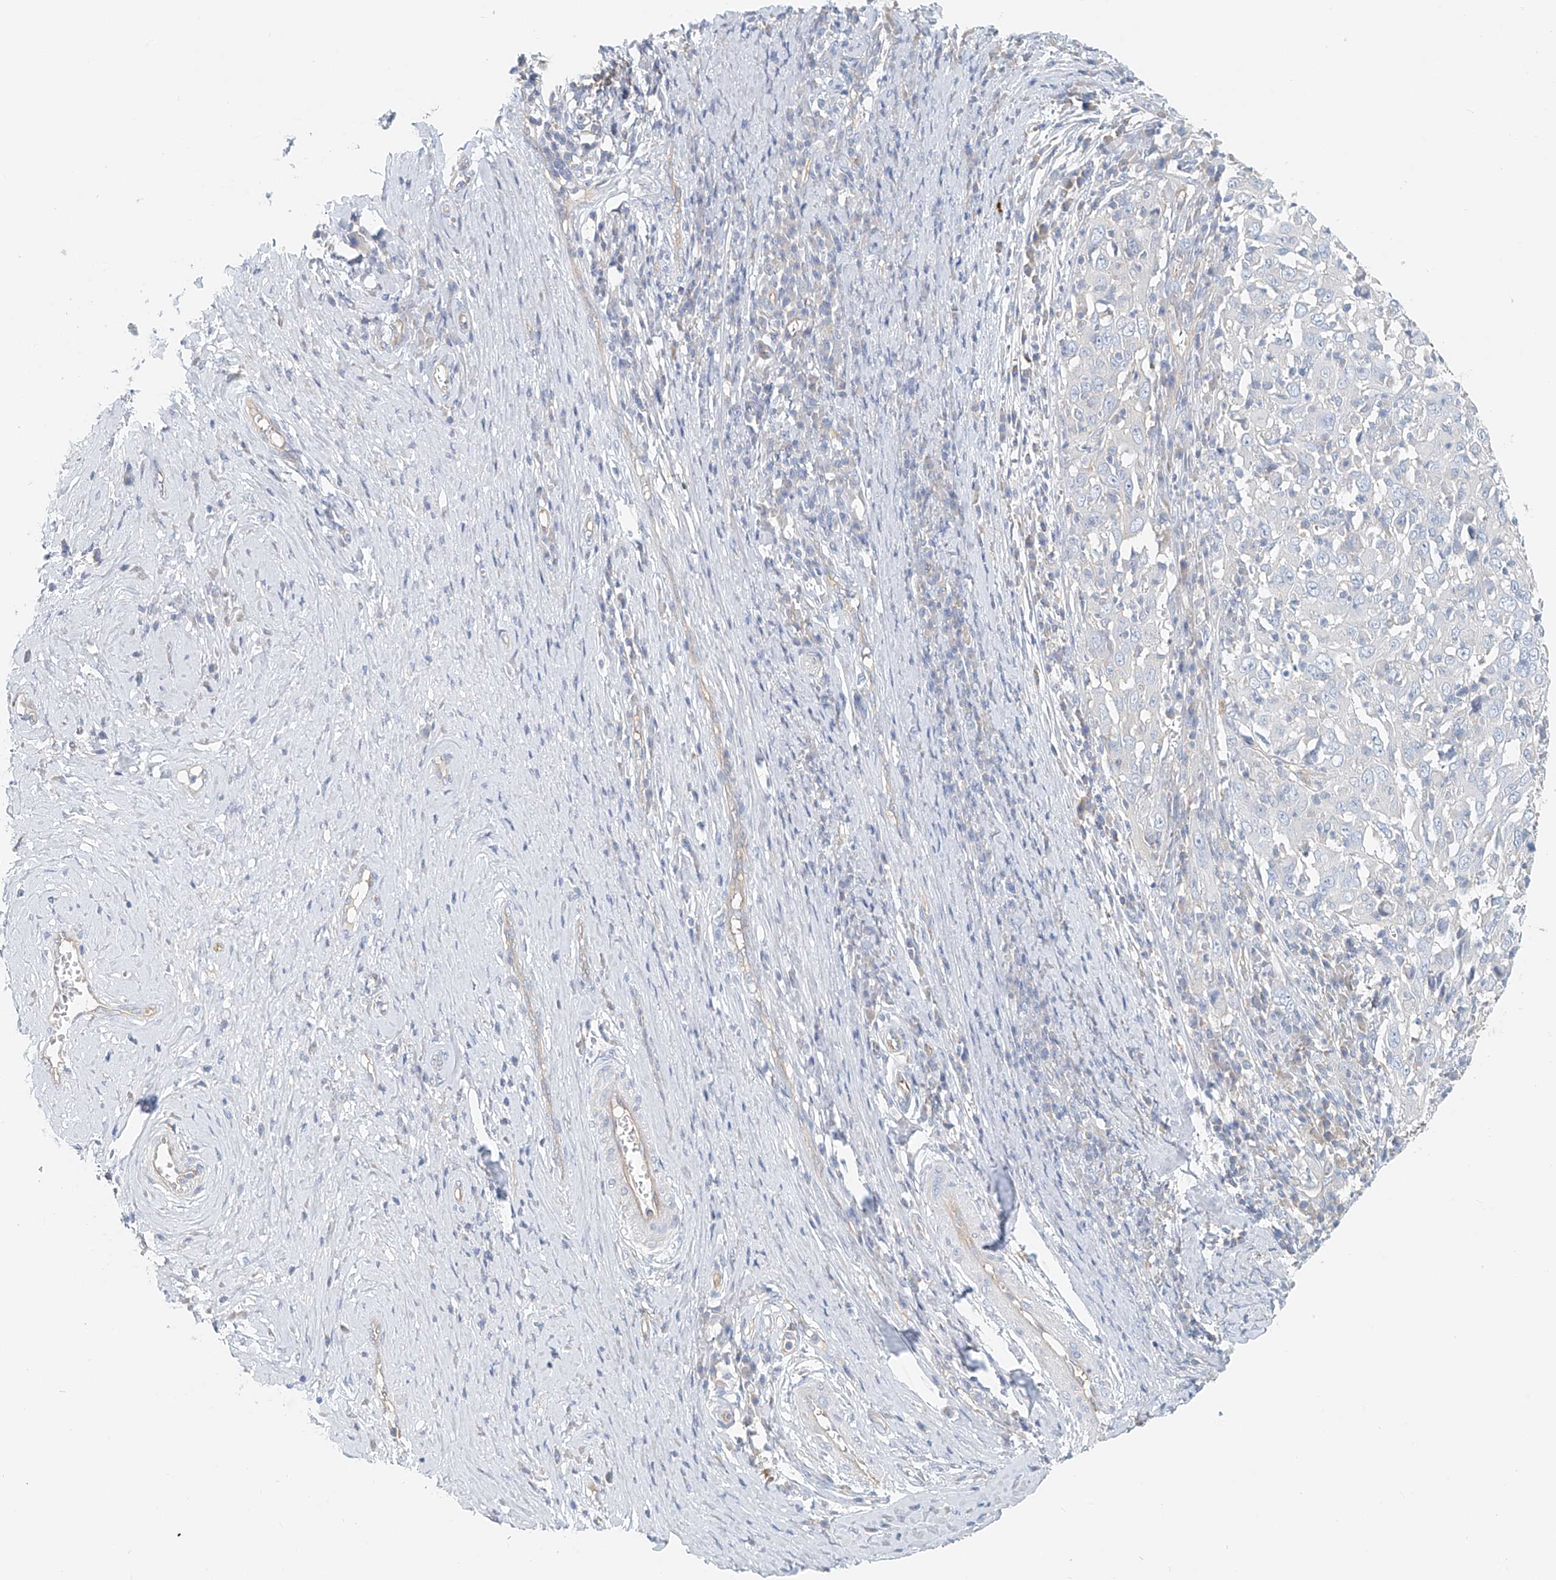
{"staining": {"intensity": "negative", "quantity": "none", "location": "none"}, "tissue": "cervical cancer", "cell_type": "Tumor cells", "image_type": "cancer", "snomed": [{"axis": "morphology", "description": "Squamous cell carcinoma, NOS"}, {"axis": "topography", "description": "Cervix"}], "caption": "Cervical cancer (squamous cell carcinoma) stained for a protein using immunohistochemistry (IHC) reveals no positivity tumor cells.", "gene": "FRYL", "patient": {"sex": "female", "age": 46}}